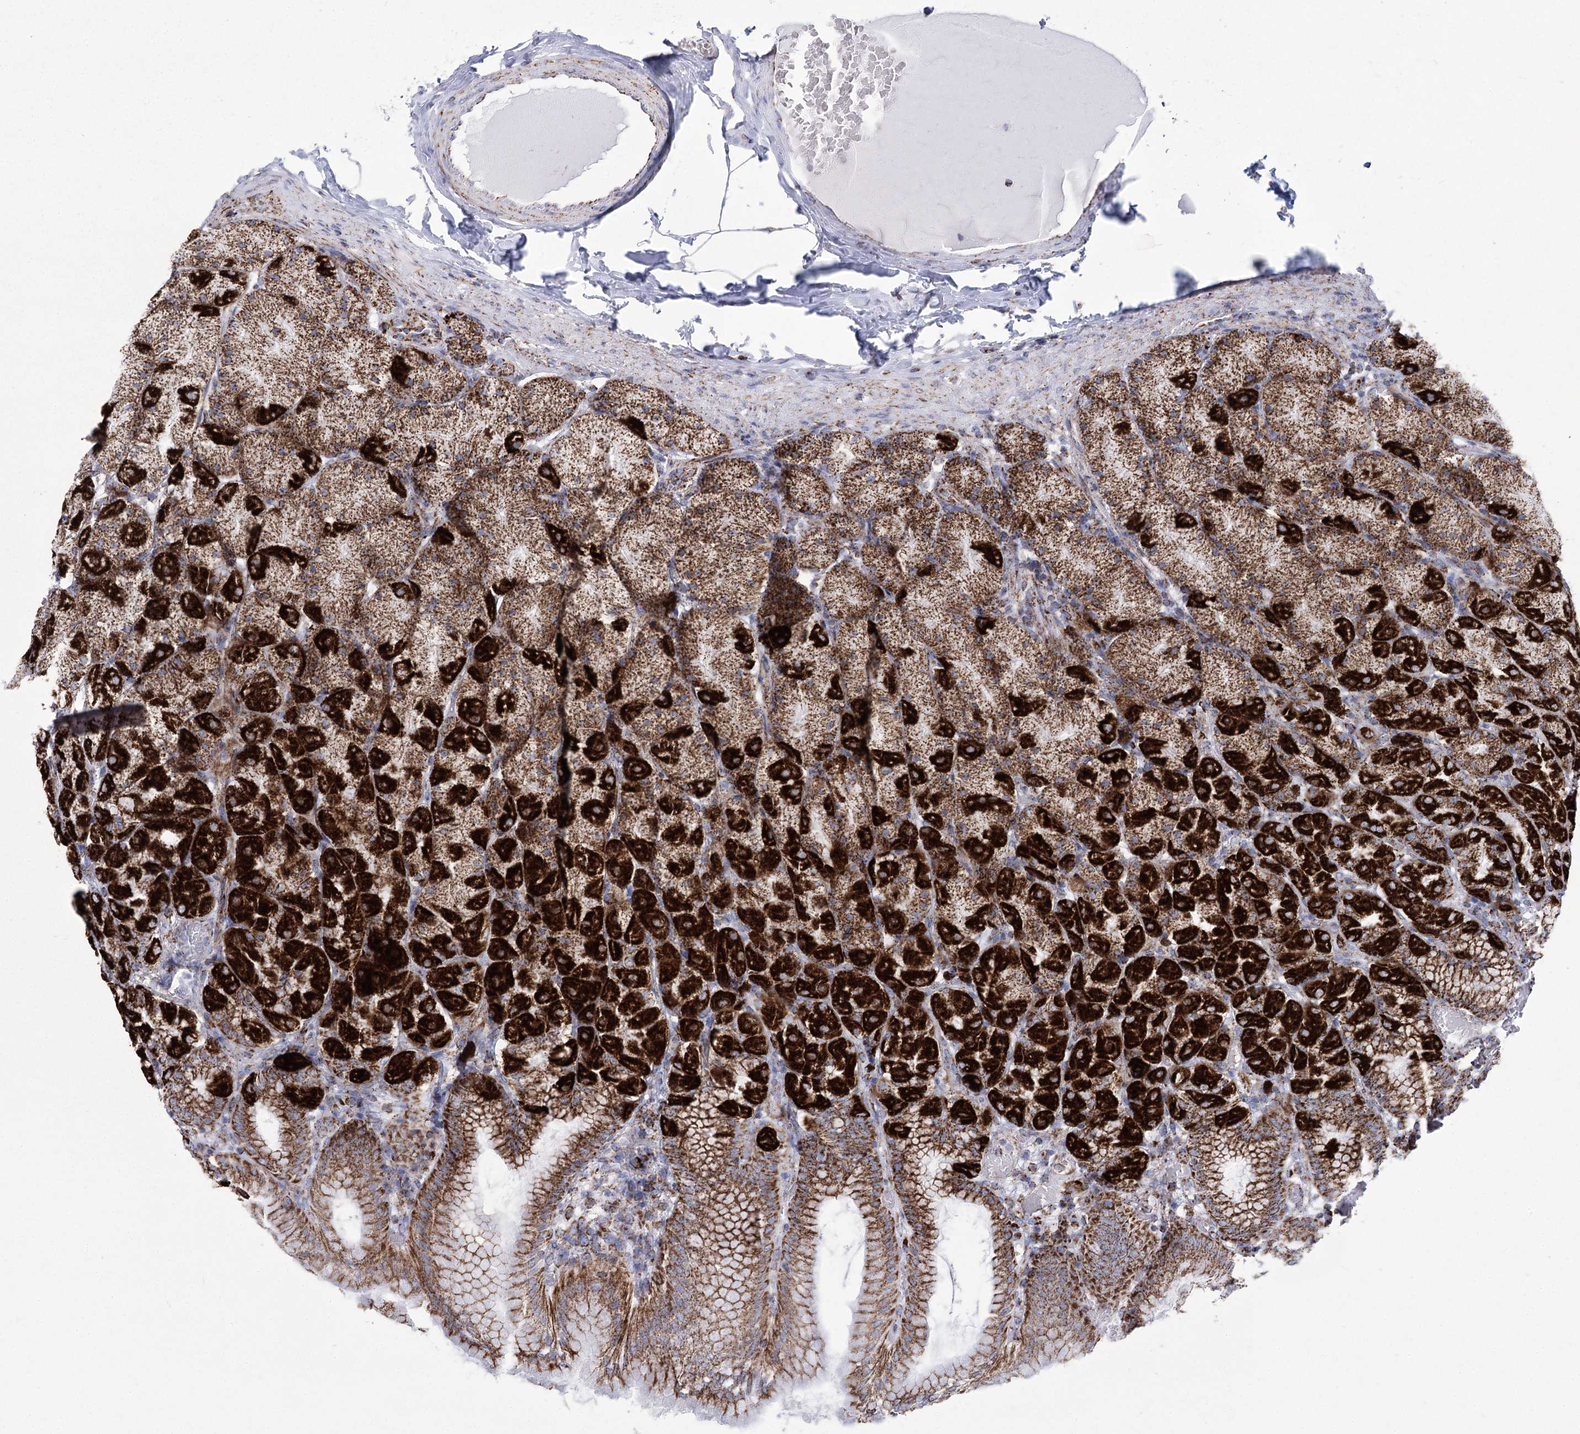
{"staining": {"intensity": "strong", "quantity": ">75%", "location": "cytoplasmic/membranous"}, "tissue": "stomach", "cell_type": "Glandular cells", "image_type": "normal", "snomed": [{"axis": "morphology", "description": "Normal tissue, NOS"}, {"axis": "topography", "description": "Stomach, upper"}], "caption": "Strong cytoplasmic/membranous protein staining is present in approximately >75% of glandular cells in stomach. The staining was performed using DAB, with brown indicating positive protein expression. Nuclei are stained blue with hematoxylin.", "gene": "PDHB", "patient": {"sex": "female", "age": 56}}